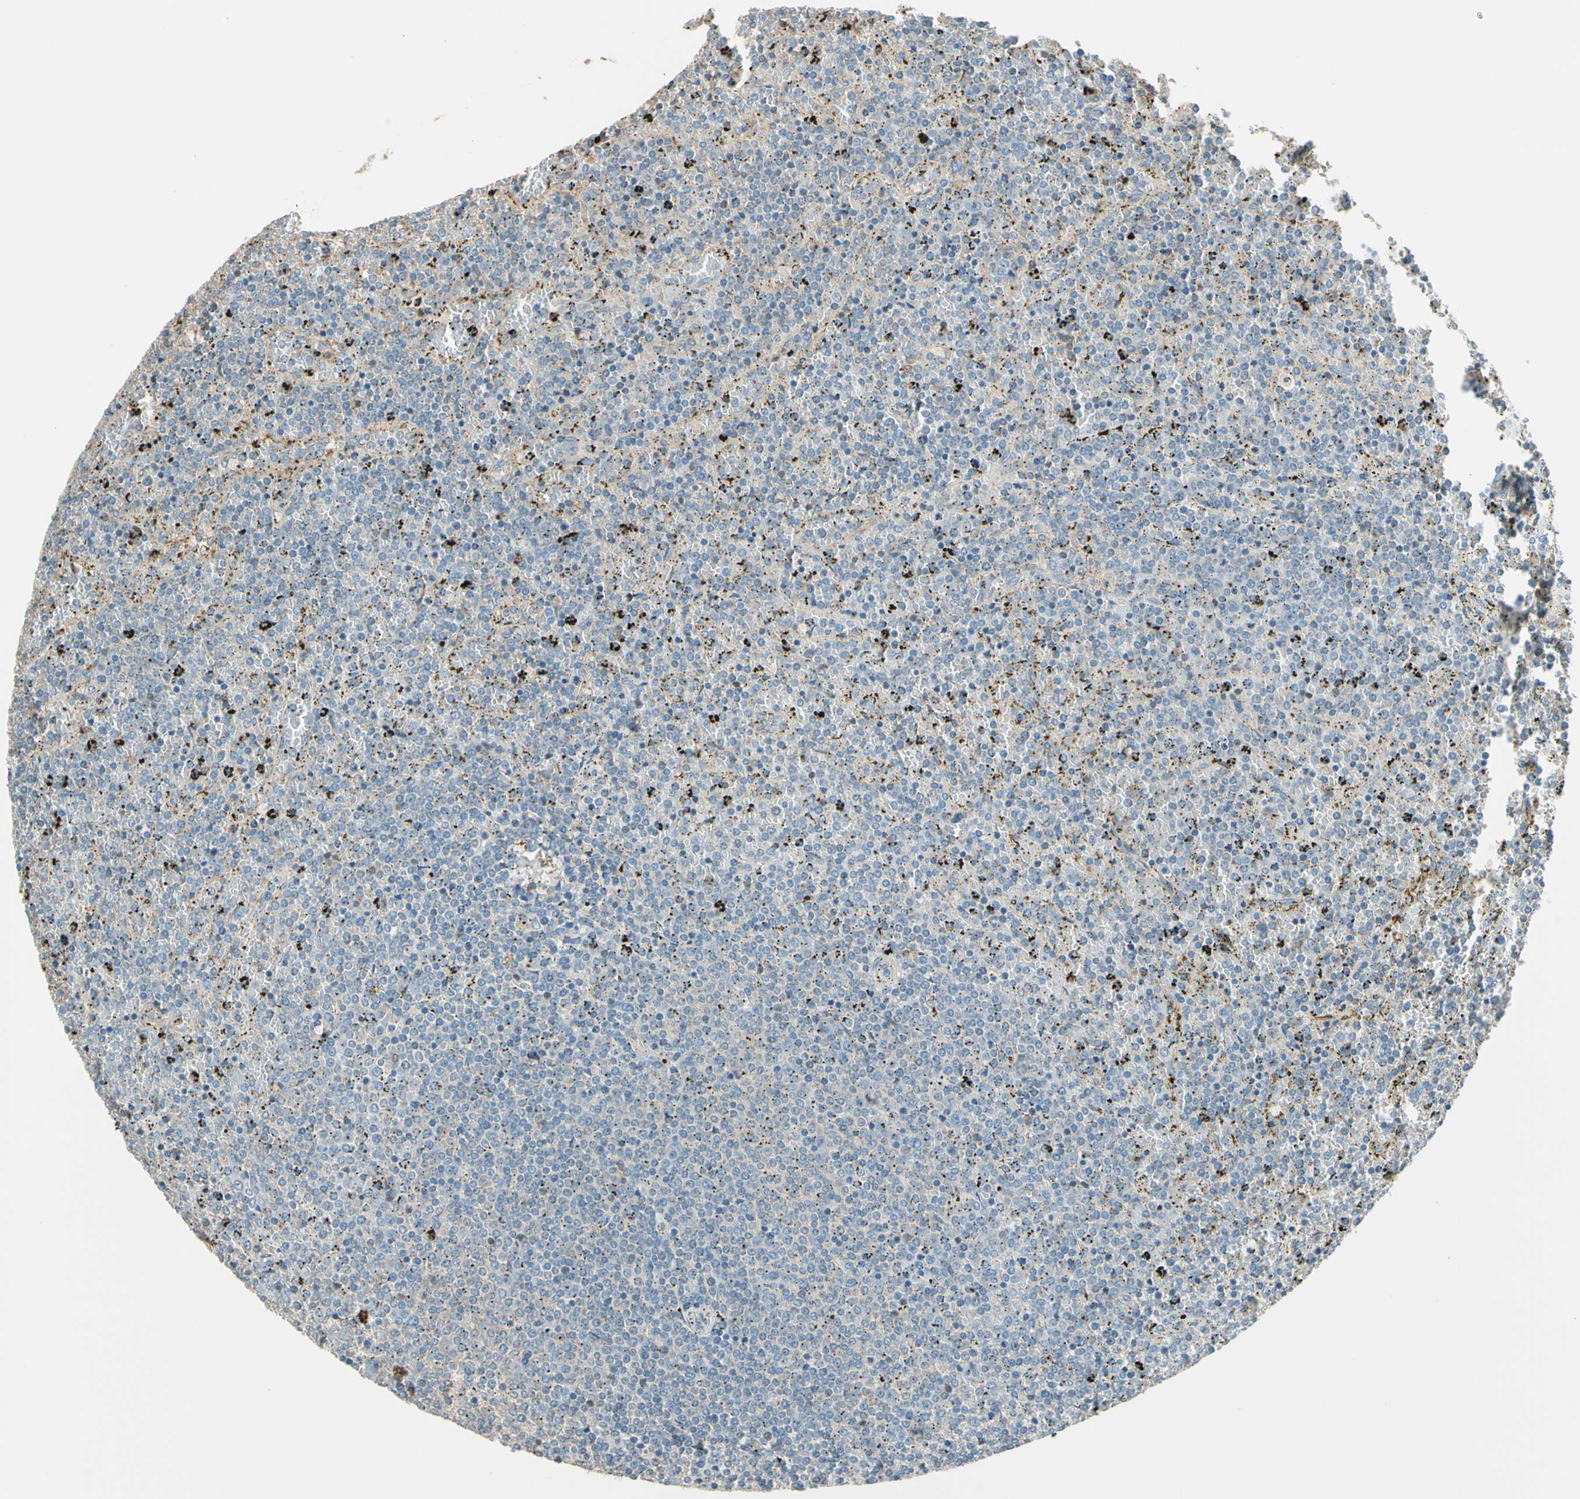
{"staining": {"intensity": "negative", "quantity": "none", "location": "none"}, "tissue": "lymphoma", "cell_type": "Tumor cells", "image_type": "cancer", "snomed": [{"axis": "morphology", "description": "Malignant lymphoma, non-Hodgkin's type, Low grade"}, {"axis": "topography", "description": "Spleen"}], "caption": "DAB (3,3'-diaminobenzidine) immunohistochemical staining of human lymphoma exhibits no significant expression in tumor cells.", "gene": "TNFRSF21", "patient": {"sex": "female", "age": 77}}